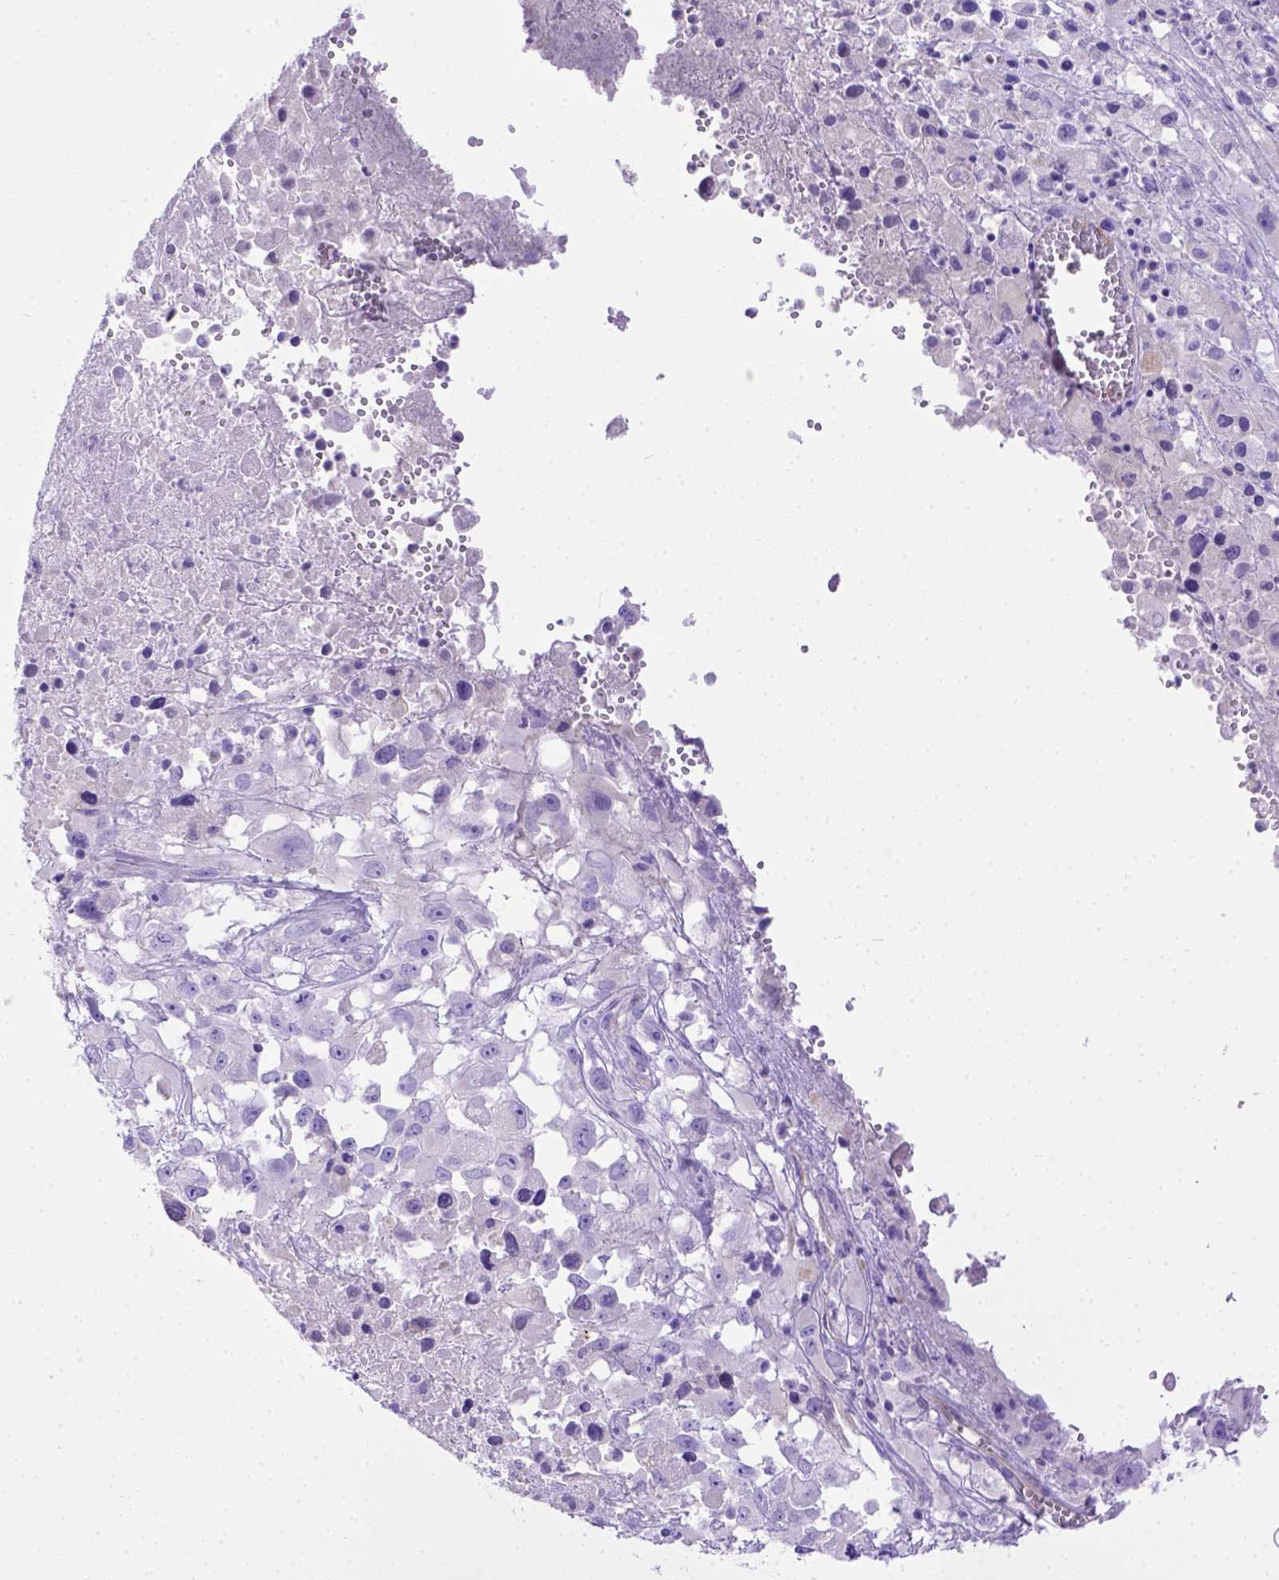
{"staining": {"intensity": "negative", "quantity": "none", "location": "none"}, "tissue": "melanoma", "cell_type": "Tumor cells", "image_type": "cancer", "snomed": [{"axis": "morphology", "description": "Malignant melanoma, Metastatic site"}, {"axis": "topography", "description": "Soft tissue"}], "caption": "Immunohistochemical staining of human melanoma exhibits no significant expression in tumor cells.", "gene": "LRRC18", "patient": {"sex": "male", "age": 50}}